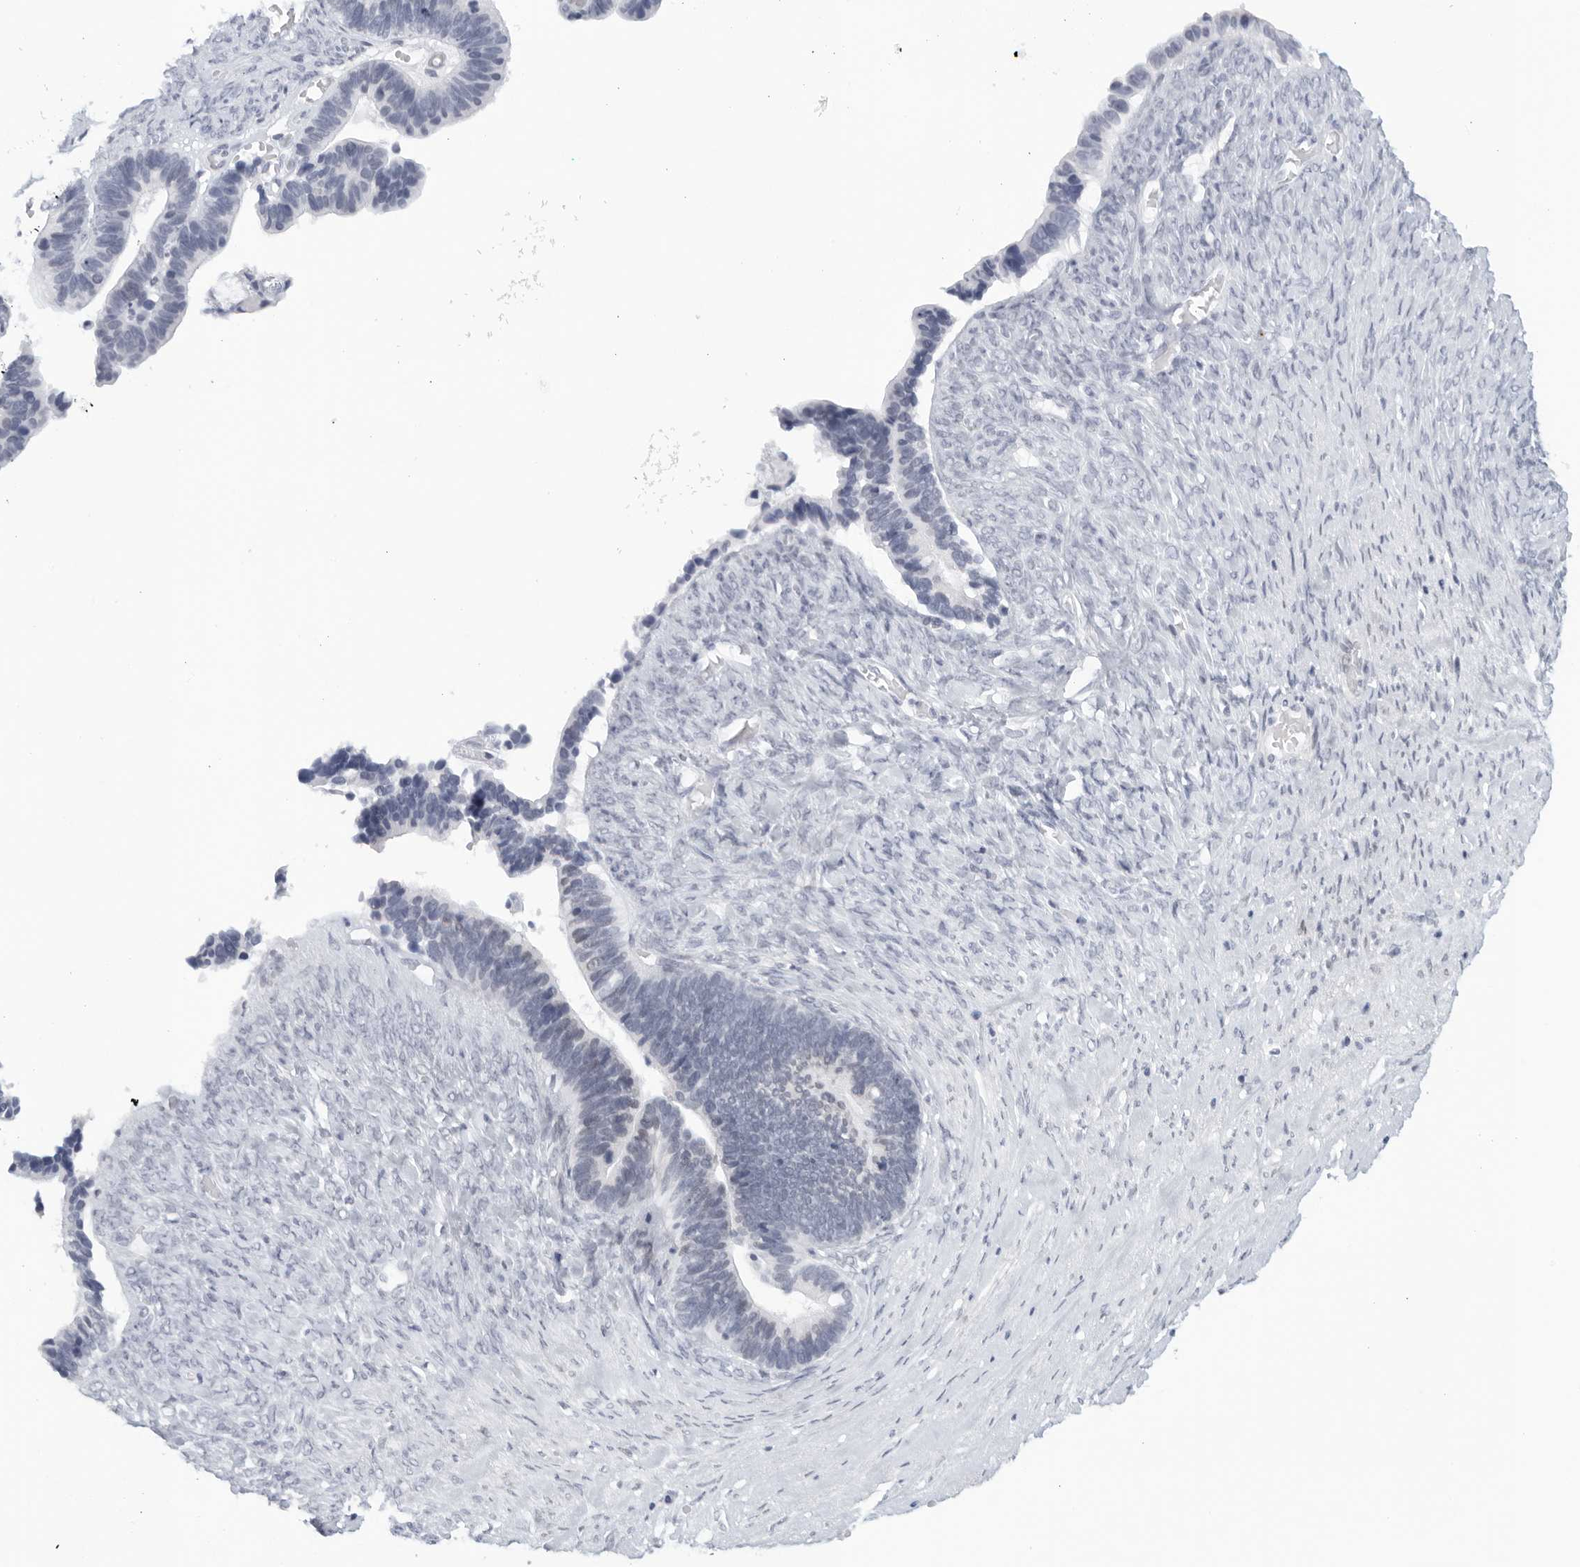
{"staining": {"intensity": "negative", "quantity": "none", "location": "none"}, "tissue": "ovarian cancer", "cell_type": "Tumor cells", "image_type": "cancer", "snomed": [{"axis": "morphology", "description": "Cystadenocarcinoma, serous, NOS"}, {"axis": "topography", "description": "Ovary"}], "caption": "Image shows no protein expression in tumor cells of ovarian serous cystadenocarcinoma tissue.", "gene": "WDTC1", "patient": {"sex": "female", "age": 56}}